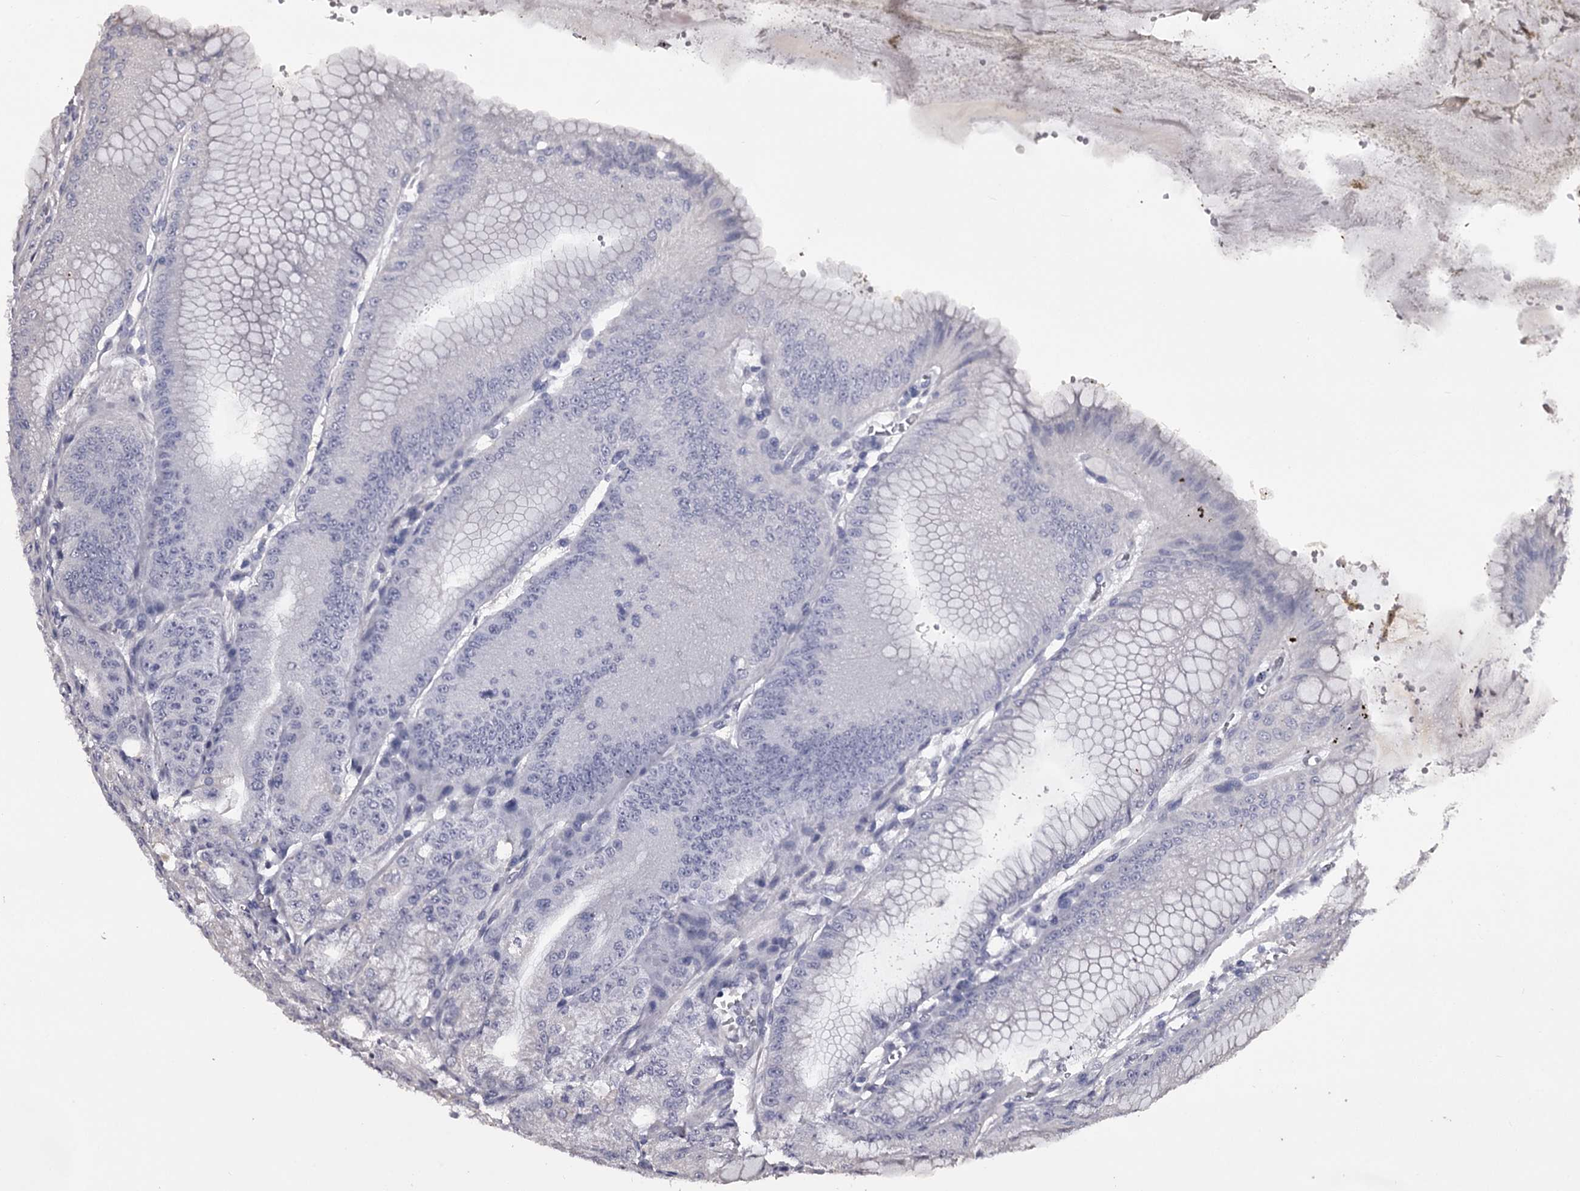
{"staining": {"intensity": "negative", "quantity": "none", "location": "none"}, "tissue": "stomach", "cell_type": "Glandular cells", "image_type": "normal", "snomed": [{"axis": "morphology", "description": "Normal tissue, NOS"}, {"axis": "topography", "description": "Stomach, lower"}], "caption": "IHC histopathology image of benign stomach stained for a protein (brown), which exhibits no positivity in glandular cells.", "gene": "GSTO1", "patient": {"sex": "male", "age": 71}}